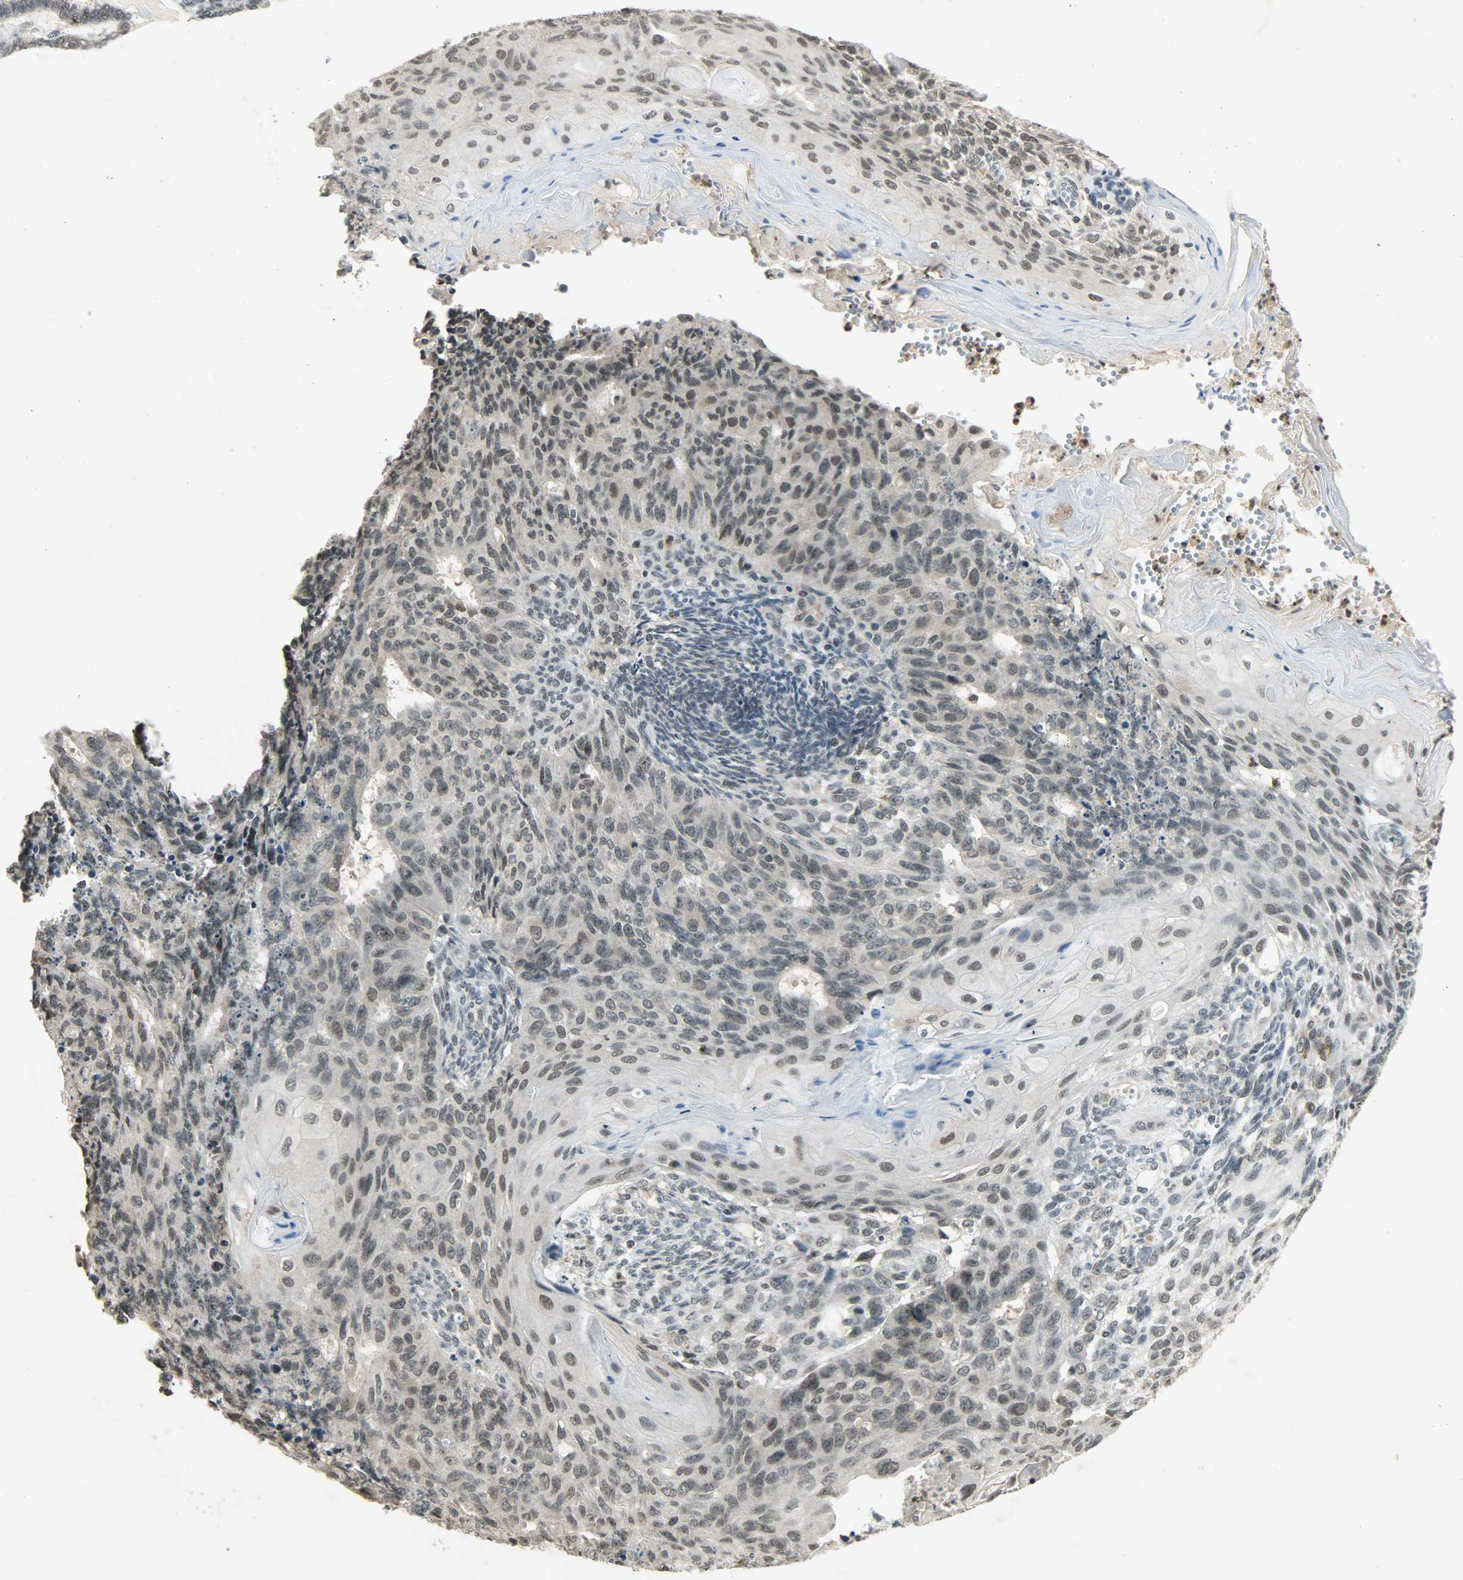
{"staining": {"intensity": "weak", "quantity": "<25%", "location": "nuclear"}, "tissue": "endometrial cancer", "cell_type": "Tumor cells", "image_type": "cancer", "snomed": [{"axis": "morphology", "description": "Neoplasm, malignant, NOS"}, {"axis": "topography", "description": "Endometrium"}], "caption": "Neoplasm (malignant) (endometrial) was stained to show a protein in brown. There is no significant positivity in tumor cells.", "gene": "SMARCA5", "patient": {"sex": "female", "age": 74}}